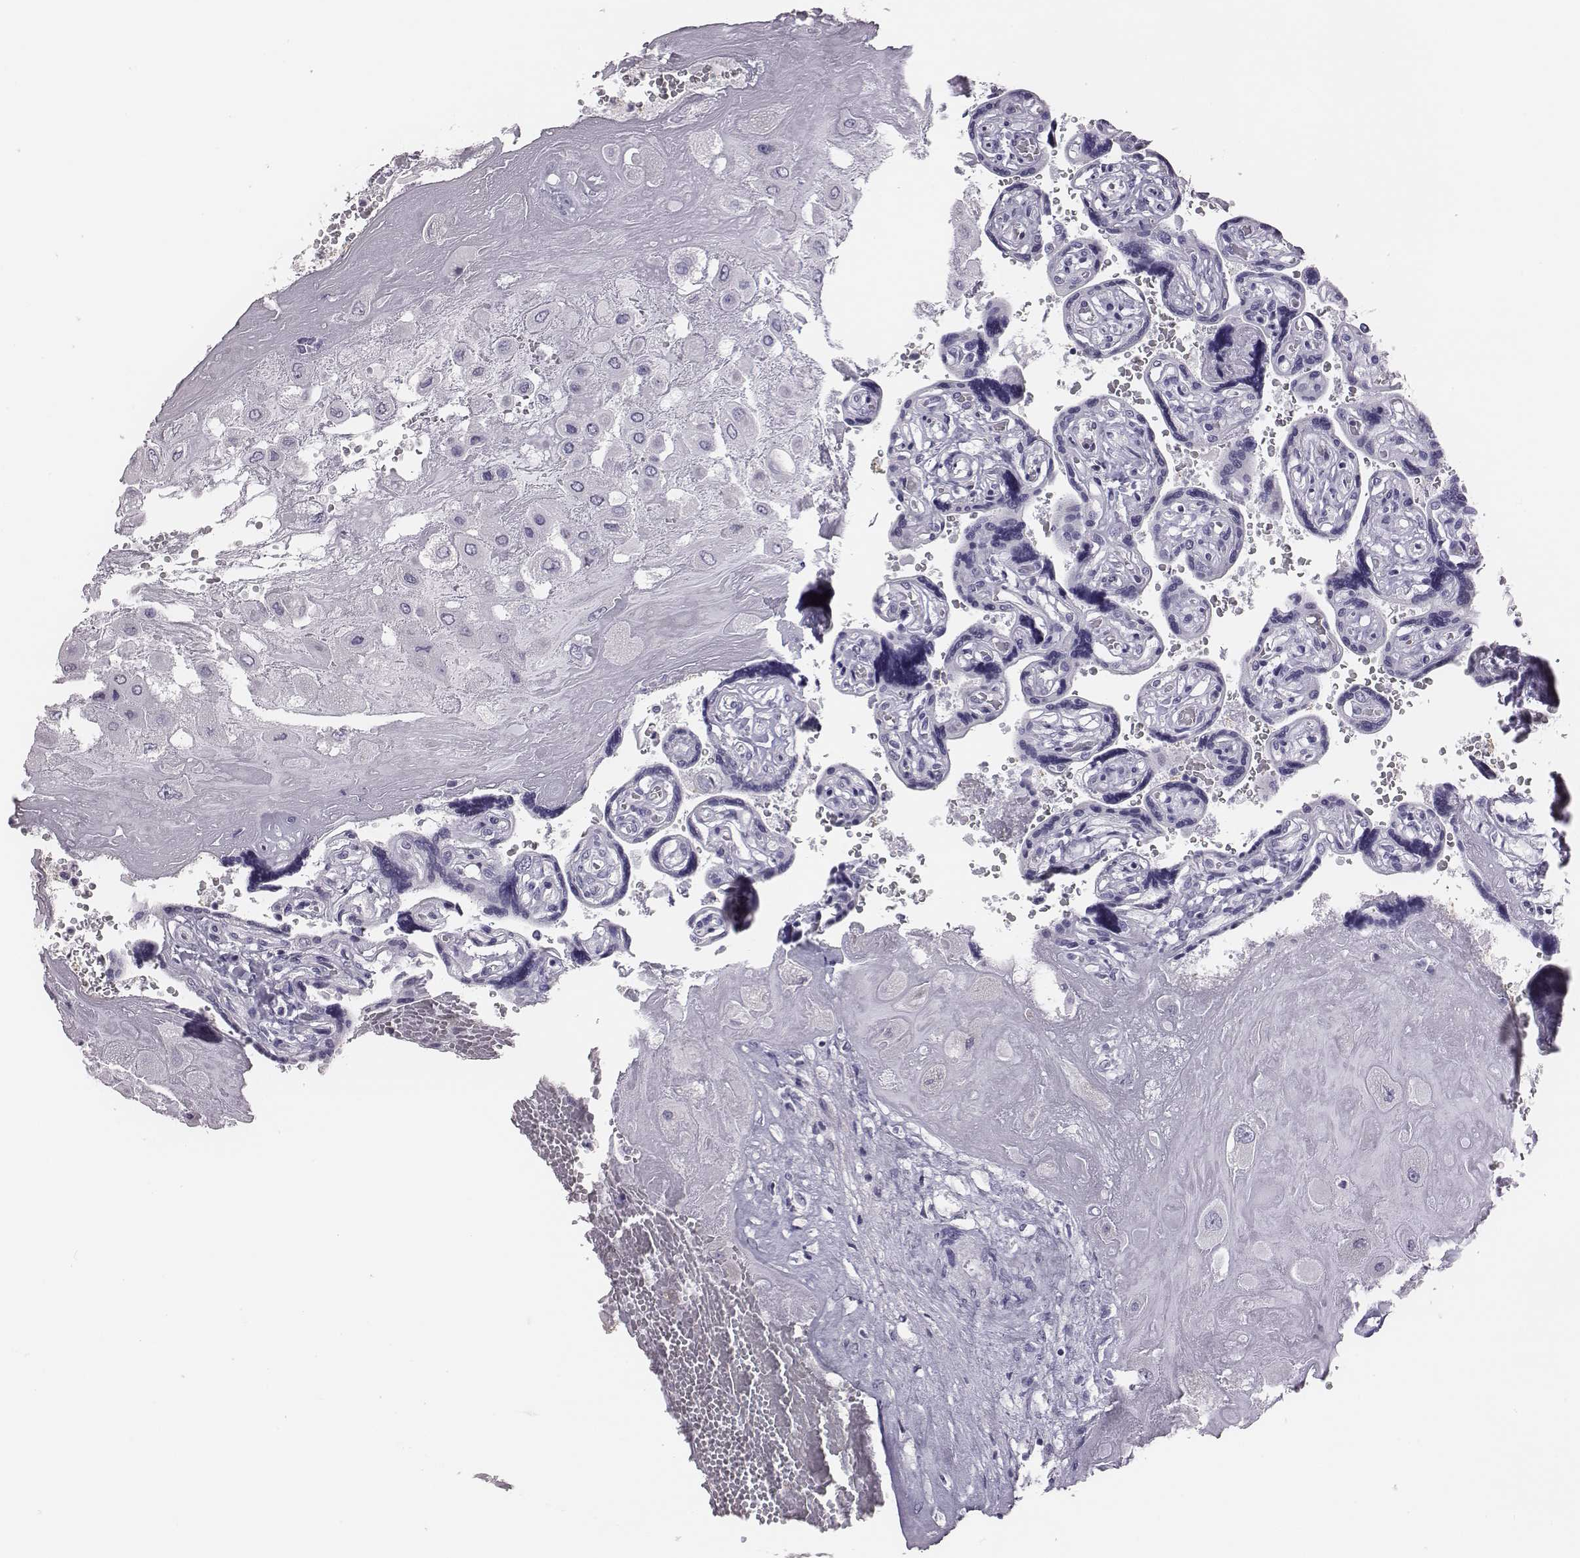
{"staining": {"intensity": "negative", "quantity": "none", "location": "none"}, "tissue": "placenta", "cell_type": "Decidual cells", "image_type": "normal", "snomed": [{"axis": "morphology", "description": "Normal tissue, NOS"}, {"axis": "topography", "description": "Placenta"}], "caption": "The image exhibits no staining of decidual cells in benign placenta. Nuclei are stained in blue.", "gene": "ACOD1", "patient": {"sex": "female", "age": 32}}